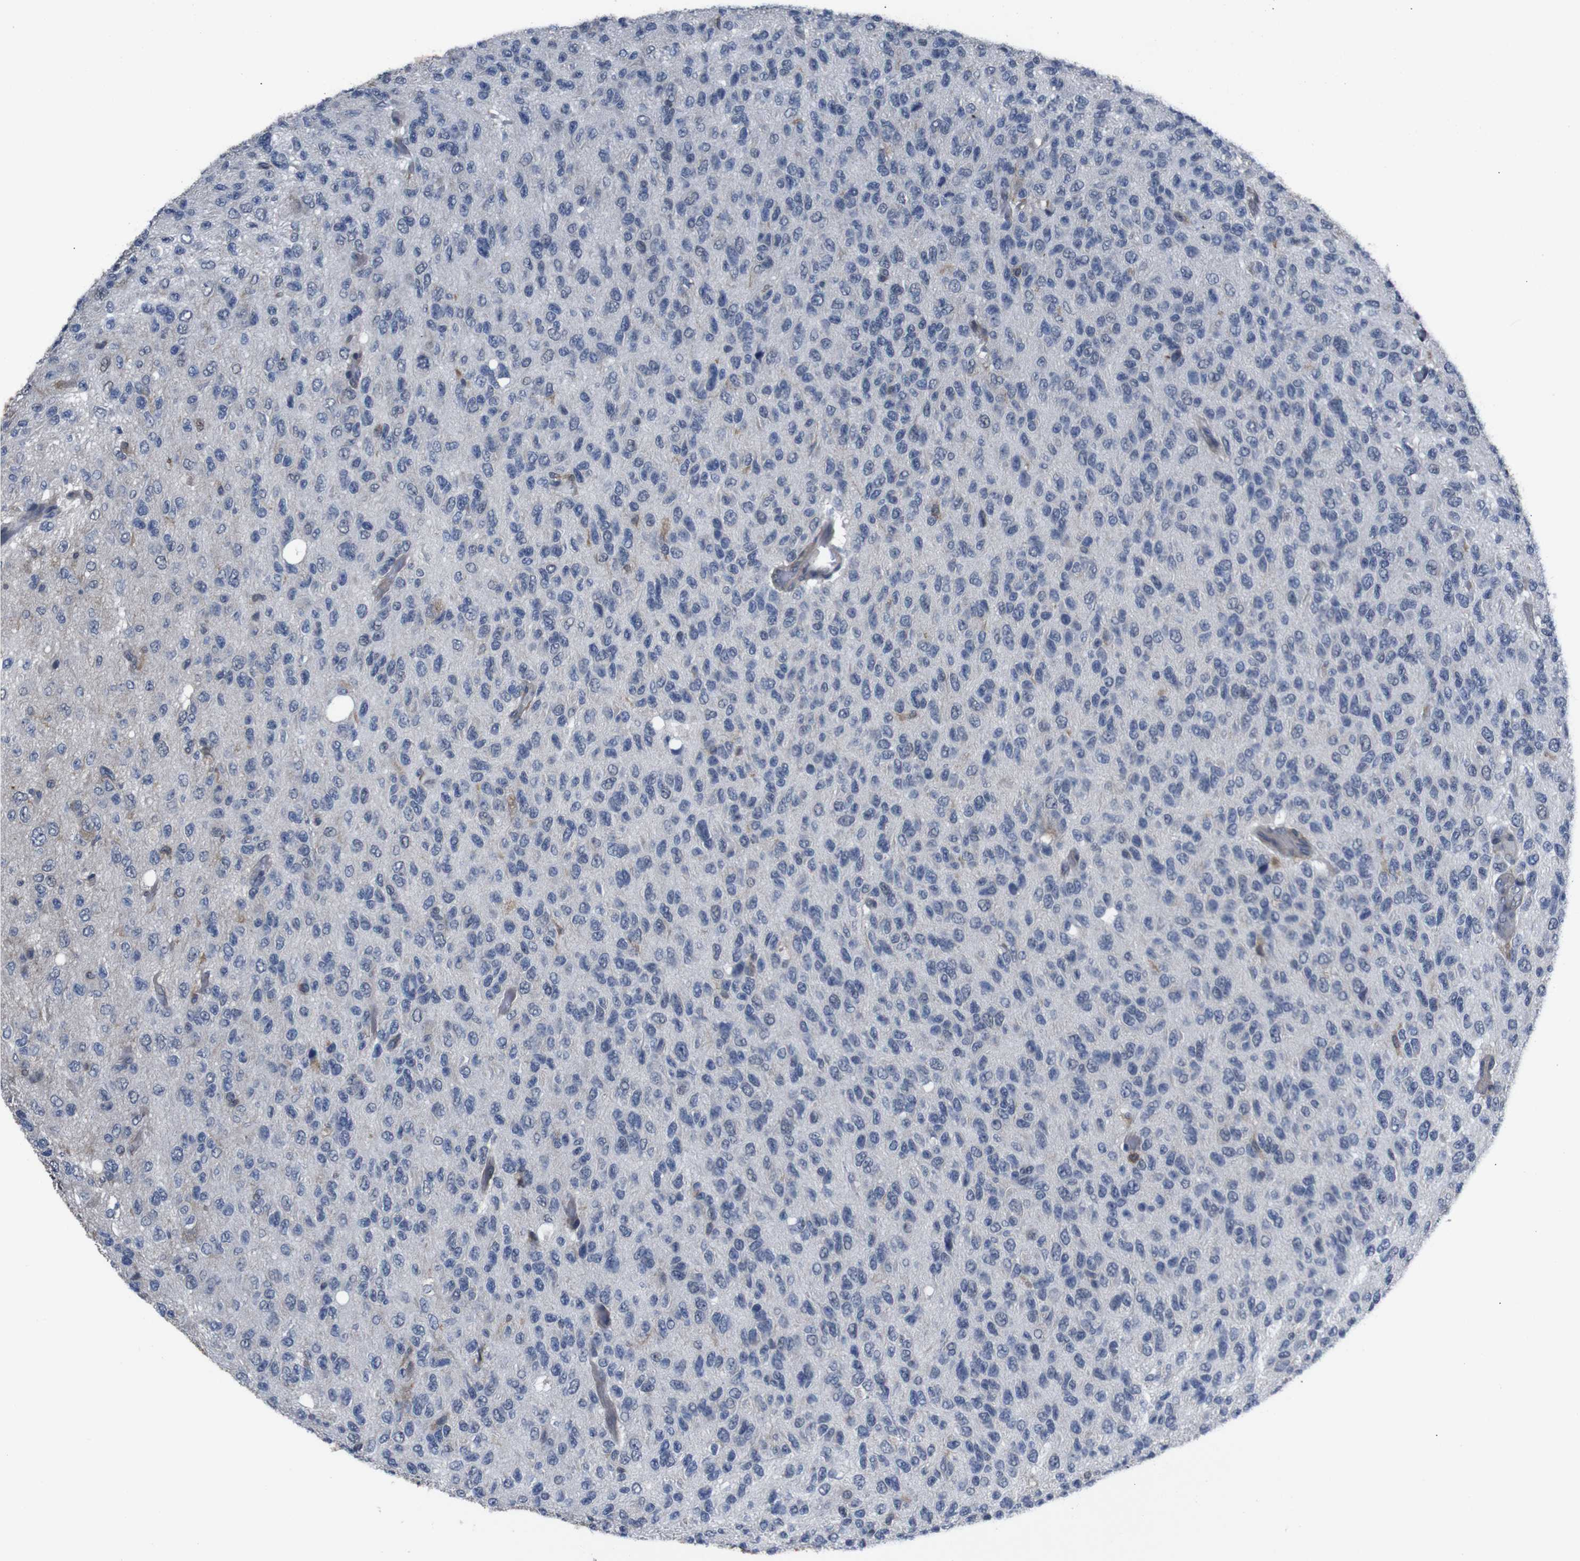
{"staining": {"intensity": "negative", "quantity": "none", "location": "none"}, "tissue": "glioma", "cell_type": "Tumor cells", "image_type": "cancer", "snomed": [{"axis": "morphology", "description": "Glioma, malignant, High grade"}, {"axis": "topography", "description": "pancreas cauda"}], "caption": "Immunohistochemical staining of high-grade glioma (malignant) reveals no significant positivity in tumor cells.", "gene": "BRWD3", "patient": {"sex": "male", "age": 60}}